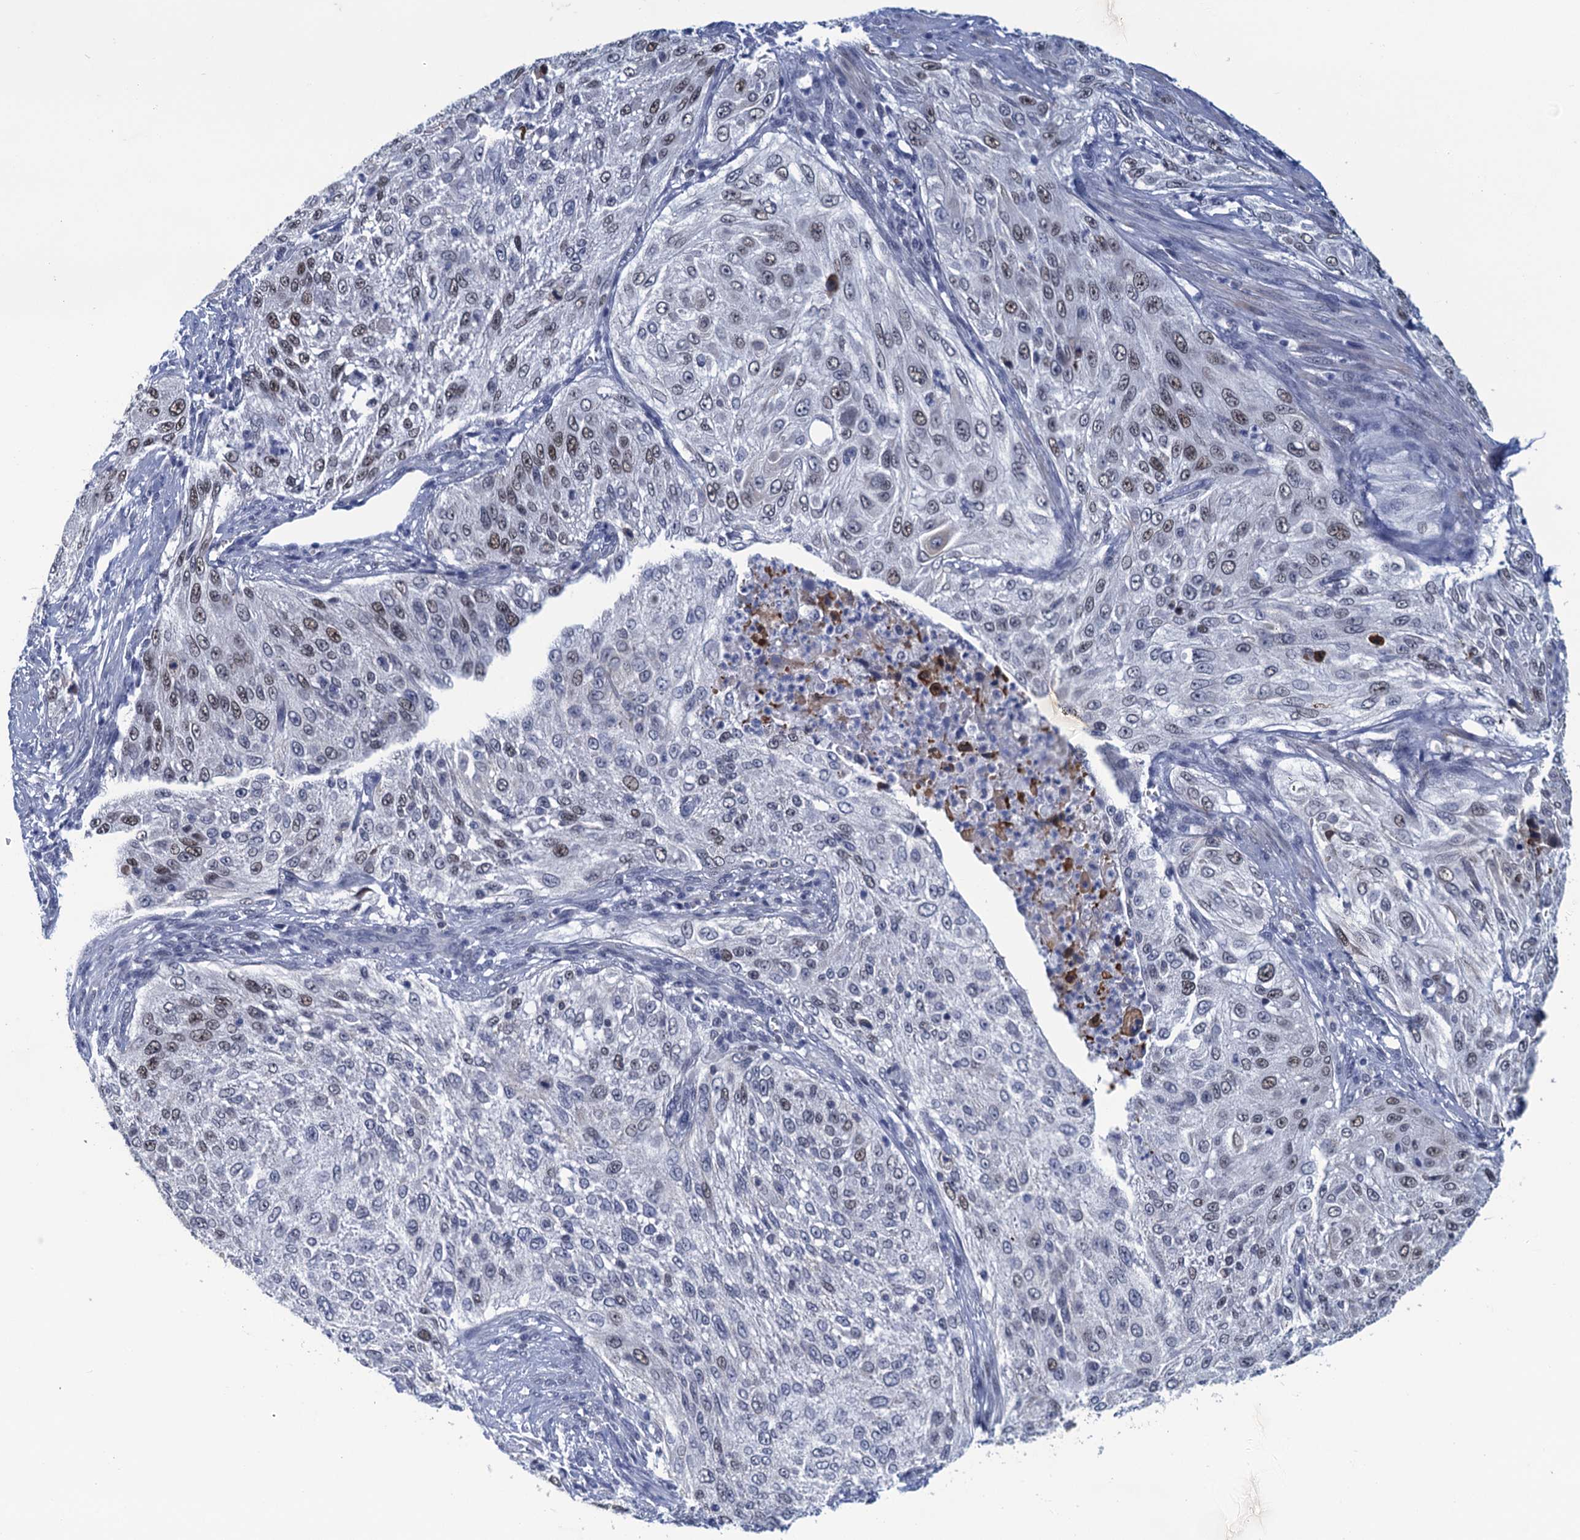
{"staining": {"intensity": "moderate", "quantity": "<25%", "location": "nuclear"}, "tissue": "cervical cancer", "cell_type": "Tumor cells", "image_type": "cancer", "snomed": [{"axis": "morphology", "description": "Squamous cell carcinoma, NOS"}, {"axis": "topography", "description": "Cervix"}], "caption": "Moderate nuclear staining for a protein is present in approximately <25% of tumor cells of squamous cell carcinoma (cervical) using IHC.", "gene": "GINS3", "patient": {"sex": "female", "age": 42}}